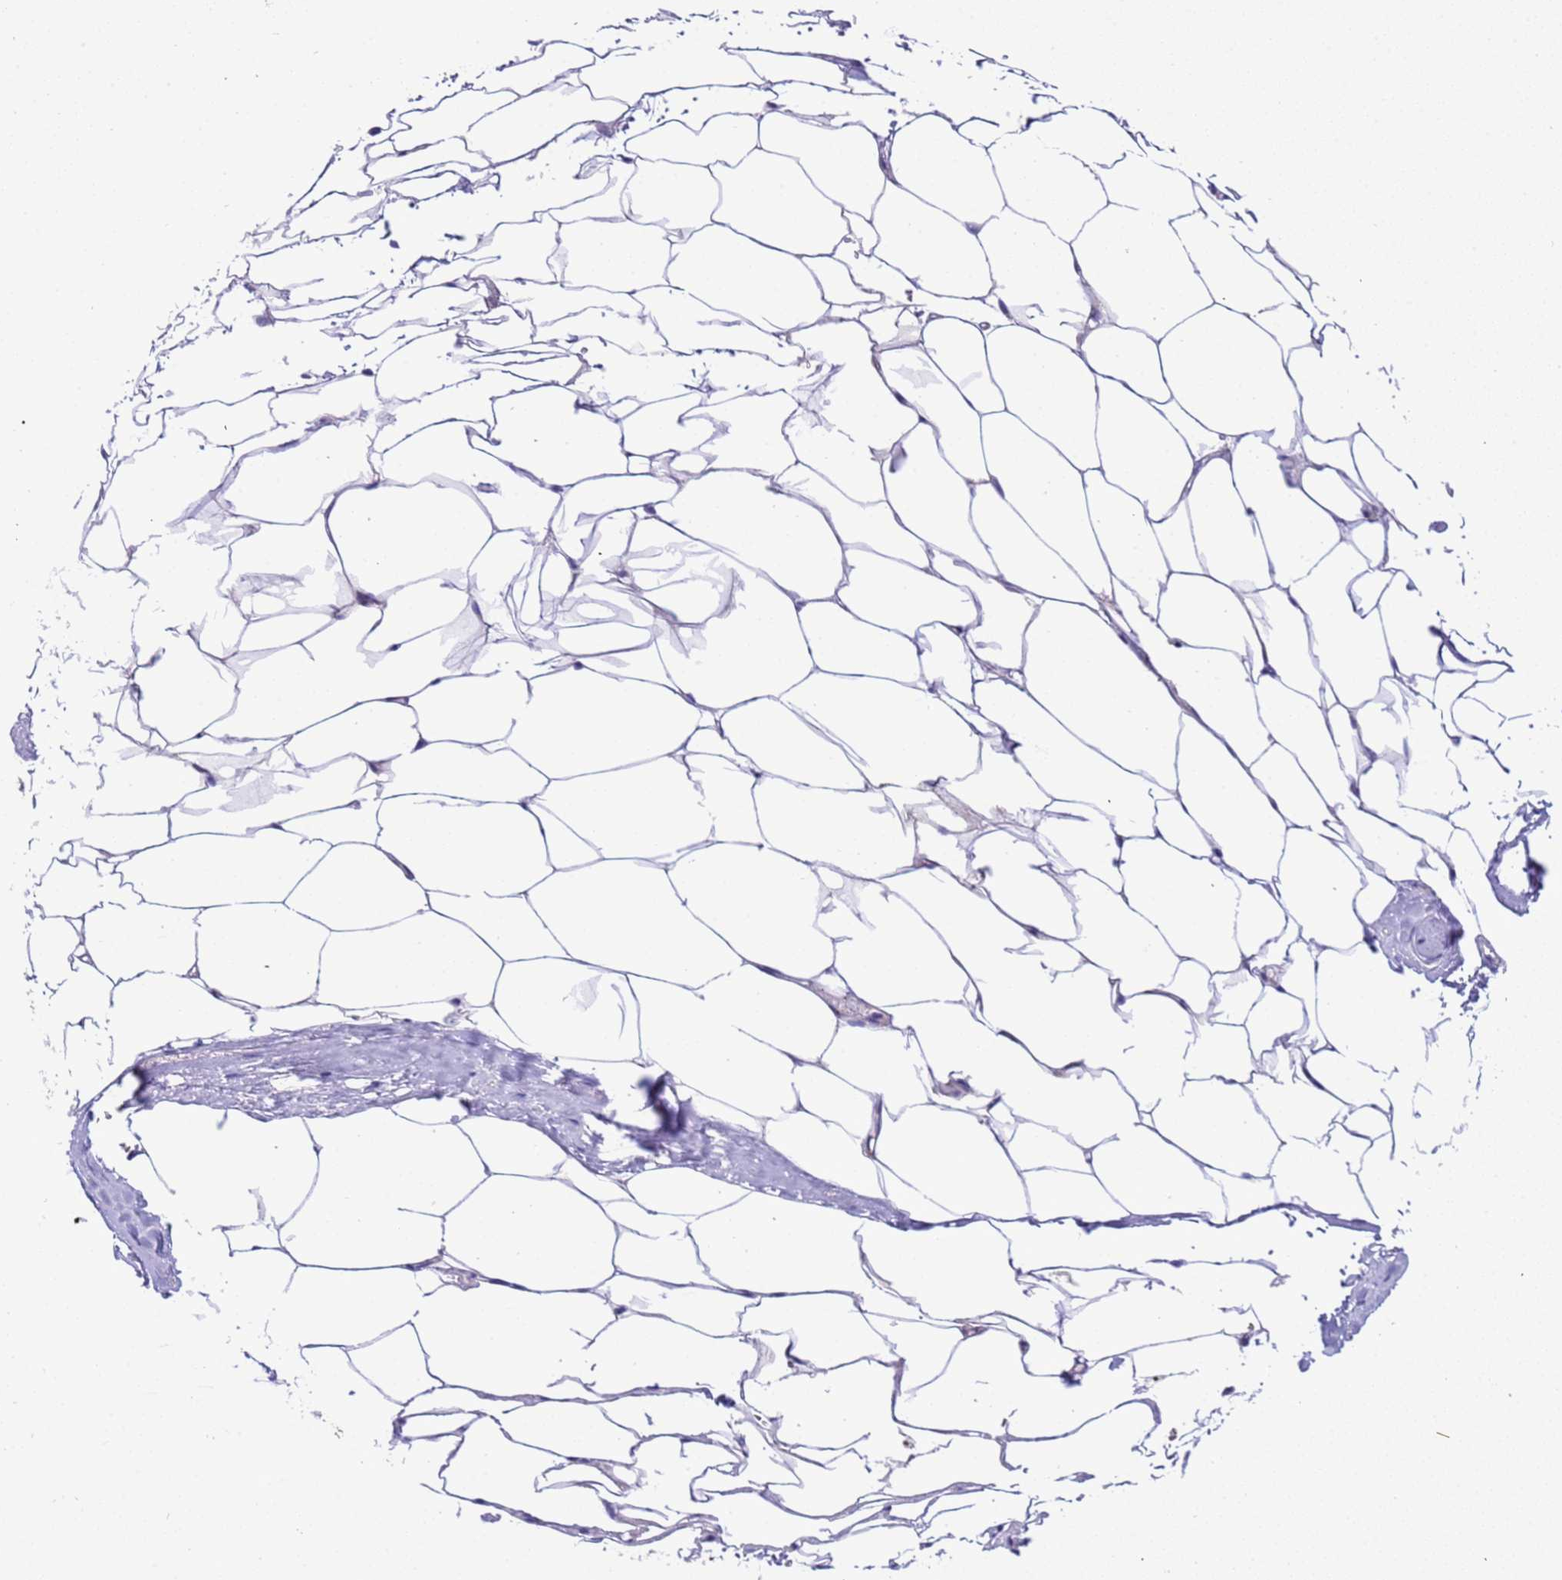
{"staining": {"intensity": "moderate", "quantity": "<25%", "location": "cytoplasmic/membranous"}, "tissue": "adipose tissue", "cell_type": "Adipocytes", "image_type": "normal", "snomed": [{"axis": "morphology", "description": "Normal tissue, NOS"}, {"axis": "morphology", "description": "Adenocarcinoma, Low grade"}, {"axis": "topography", "description": "Prostate"}, {"axis": "topography", "description": "Peripheral nerve tissue"}], "caption": "Immunohistochemistry image of normal adipose tissue: adipose tissue stained using immunohistochemistry reveals low levels of moderate protein expression localized specifically in the cytoplasmic/membranous of adipocytes, appearing as a cytoplasmic/membranous brown color.", "gene": "RPL36", "patient": {"sex": "male", "age": 63}}